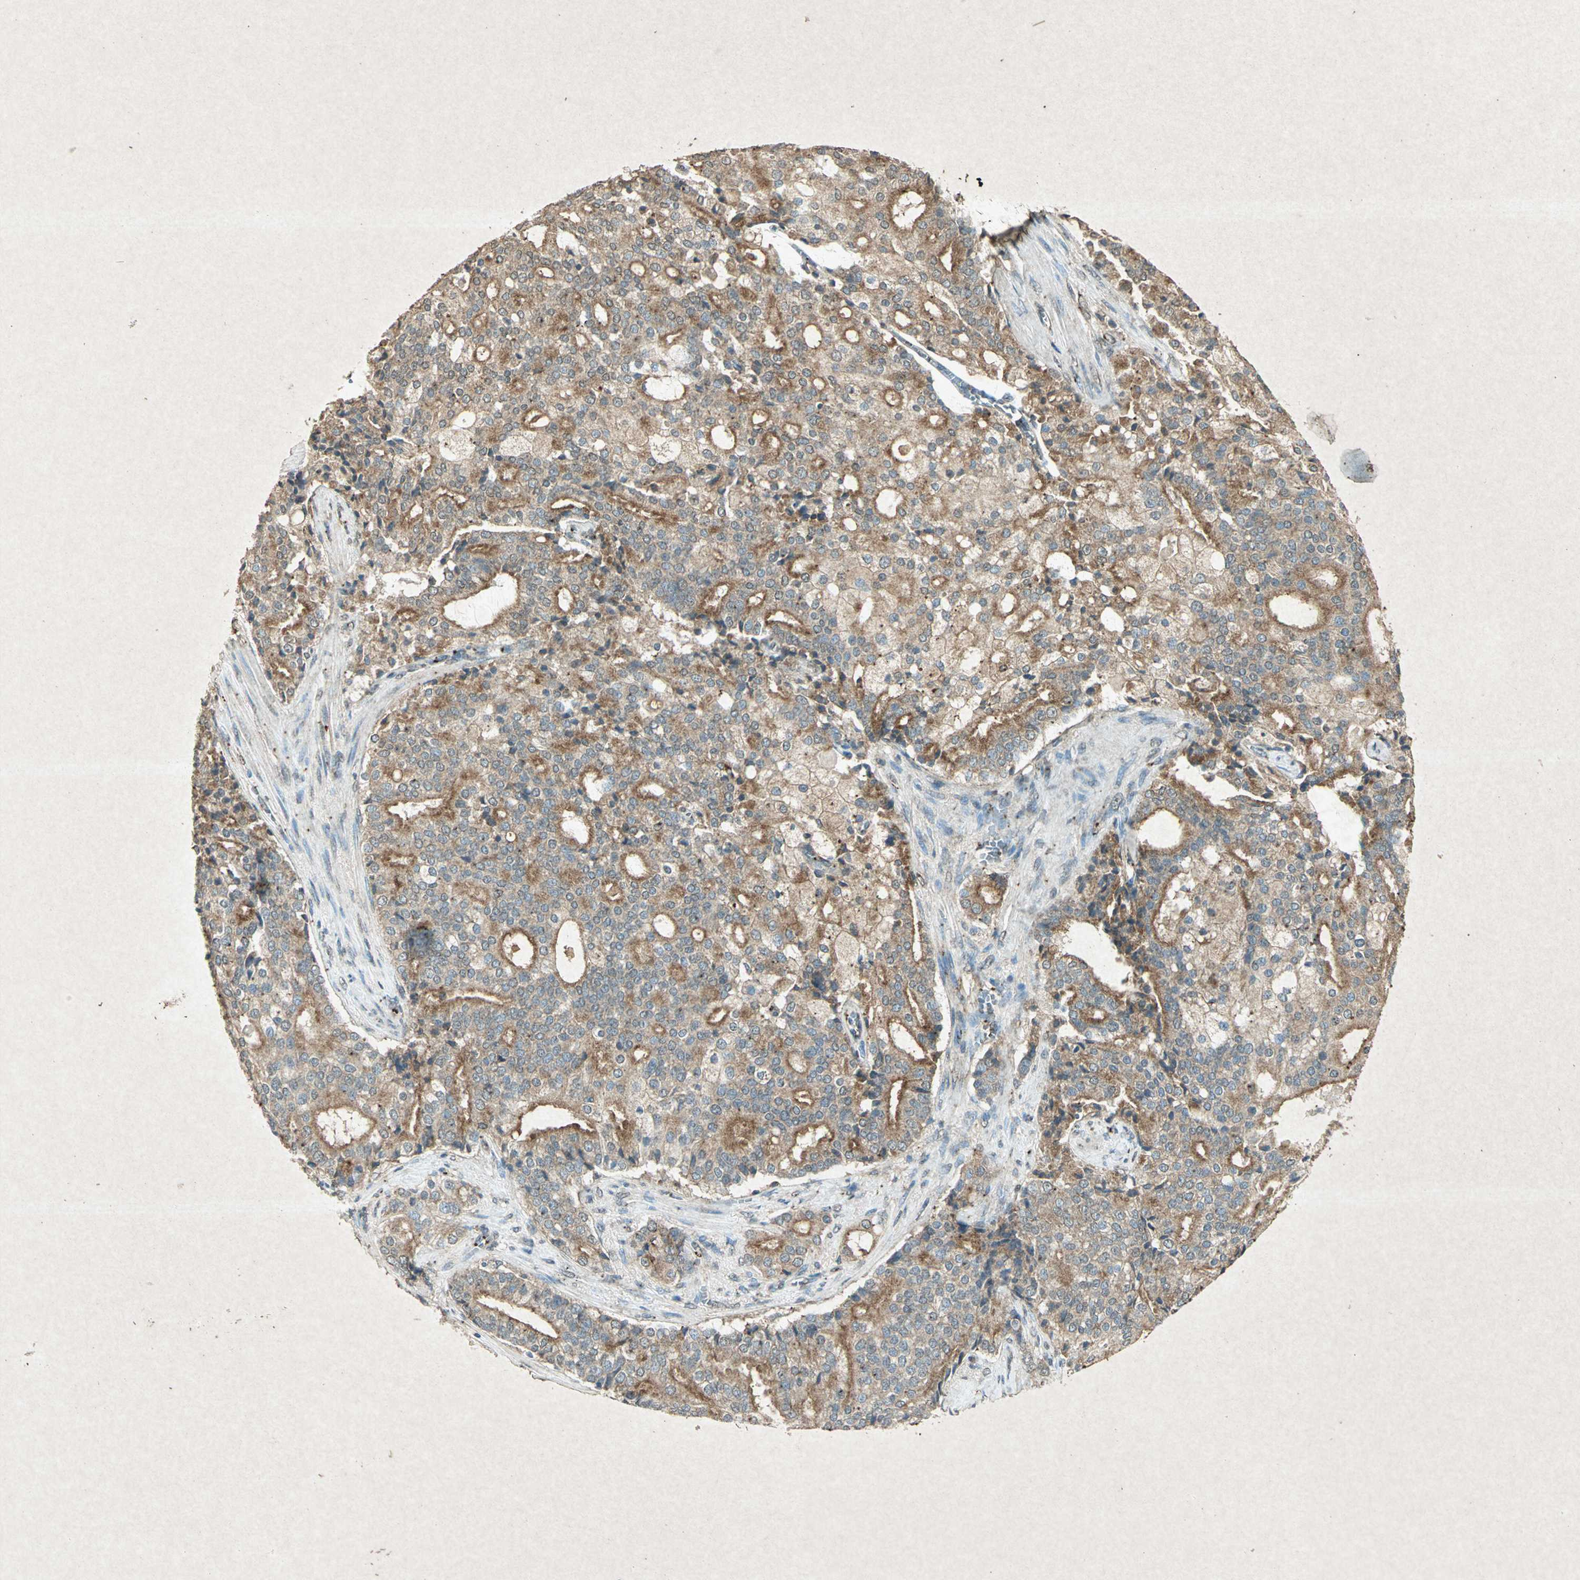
{"staining": {"intensity": "moderate", "quantity": ">75%", "location": "cytoplasmic/membranous"}, "tissue": "prostate cancer", "cell_type": "Tumor cells", "image_type": "cancer", "snomed": [{"axis": "morphology", "description": "Adenocarcinoma, Low grade"}, {"axis": "topography", "description": "Prostate"}], "caption": "Protein staining of low-grade adenocarcinoma (prostate) tissue exhibits moderate cytoplasmic/membranous positivity in approximately >75% of tumor cells.", "gene": "PSEN1", "patient": {"sex": "male", "age": 58}}